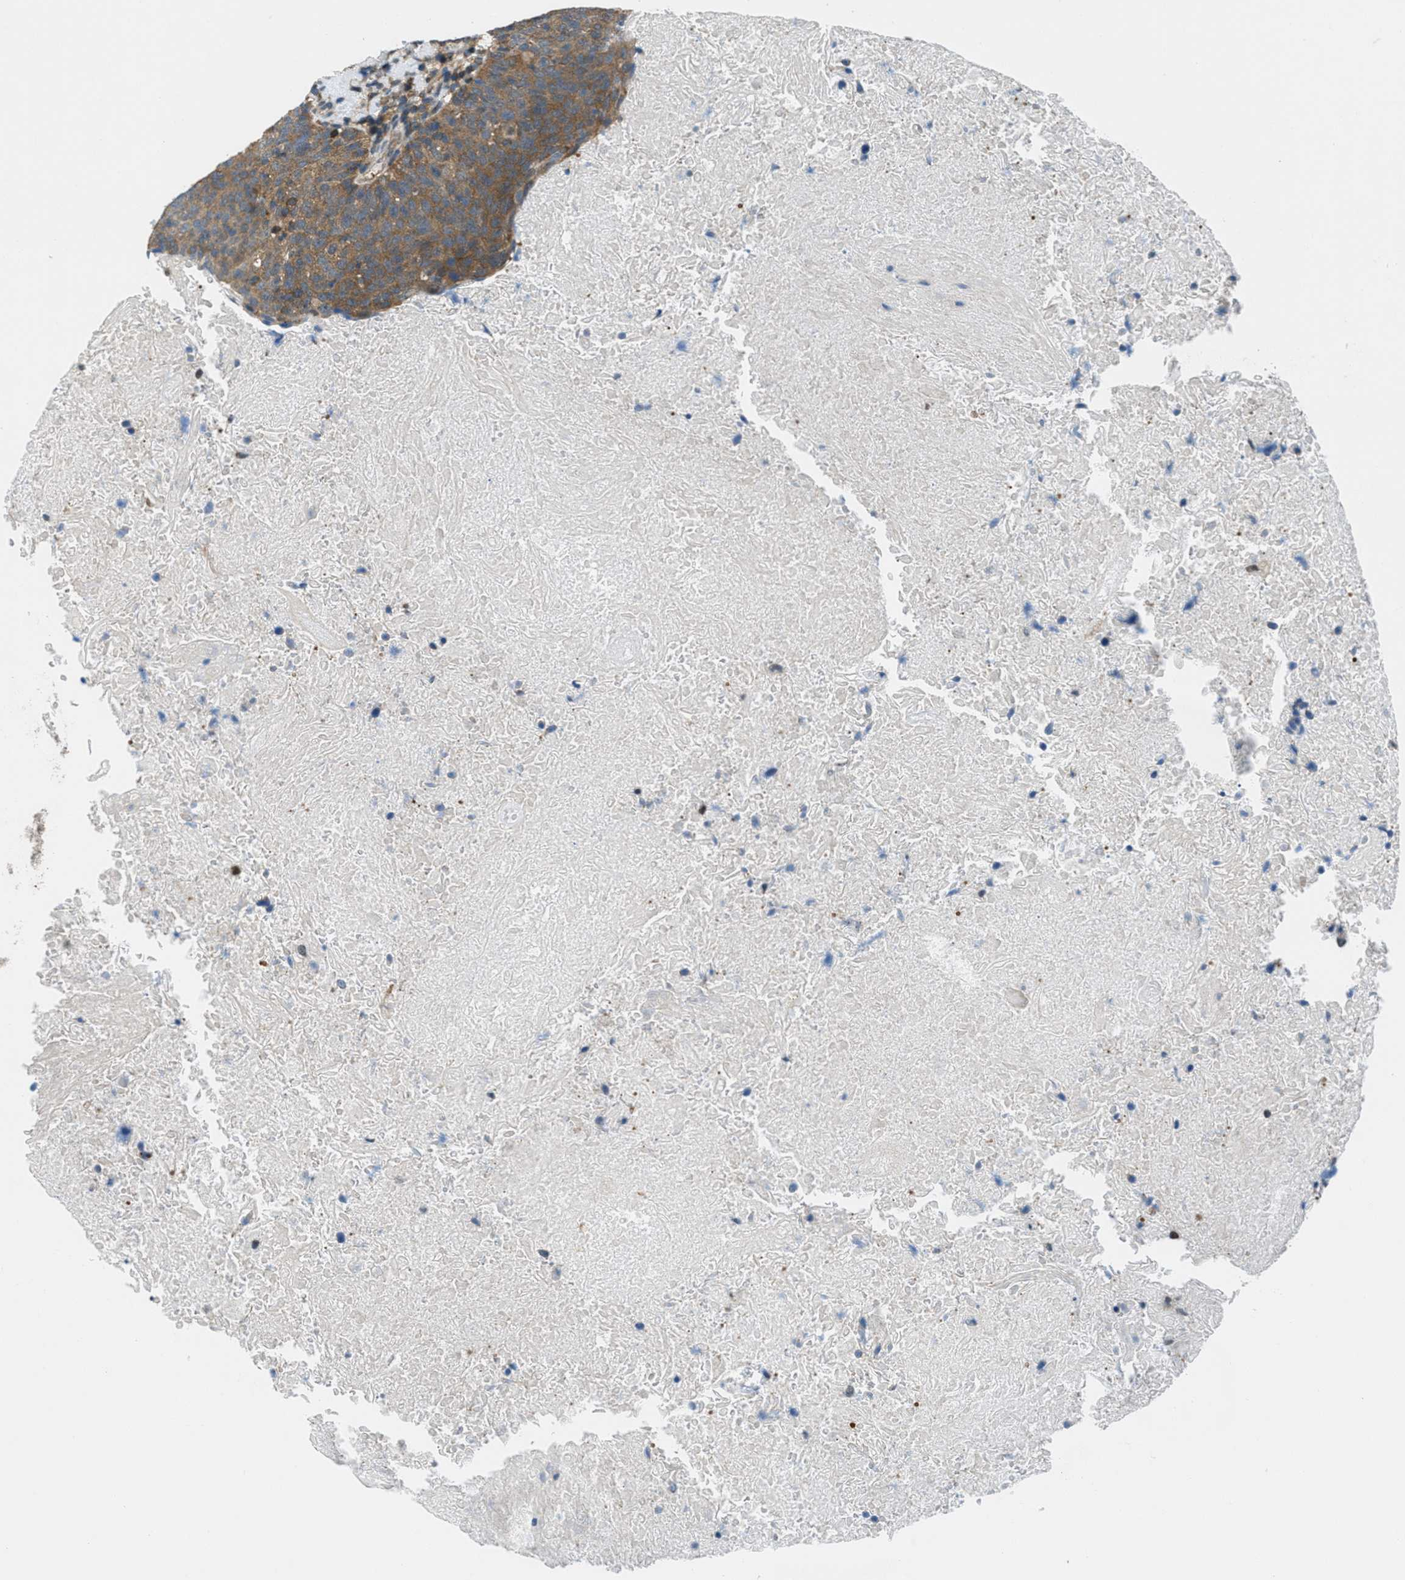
{"staining": {"intensity": "moderate", "quantity": ">75%", "location": "cytoplasmic/membranous"}, "tissue": "head and neck cancer", "cell_type": "Tumor cells", "image_type": "cancer", "snomed": [{"axis": "morphology", "description": "Squamous cell carcinoma, NOS"}, {"axis": "morphology", "description": "Squamous cell carcinoma, metastatic, NOS"}, {"axis": "topography", "description": "Lymph node"}, {"axis": "topography", "description": "Head-Neck"}], "caption": "A brown stain labels moderate cytoplasmic/membranous positivity of a protein in head and neck metastatic squamous cell carcinoma tumor cells.", "gene": "PIP5K1C", "patient": {"sex": "male", "age": 62}}